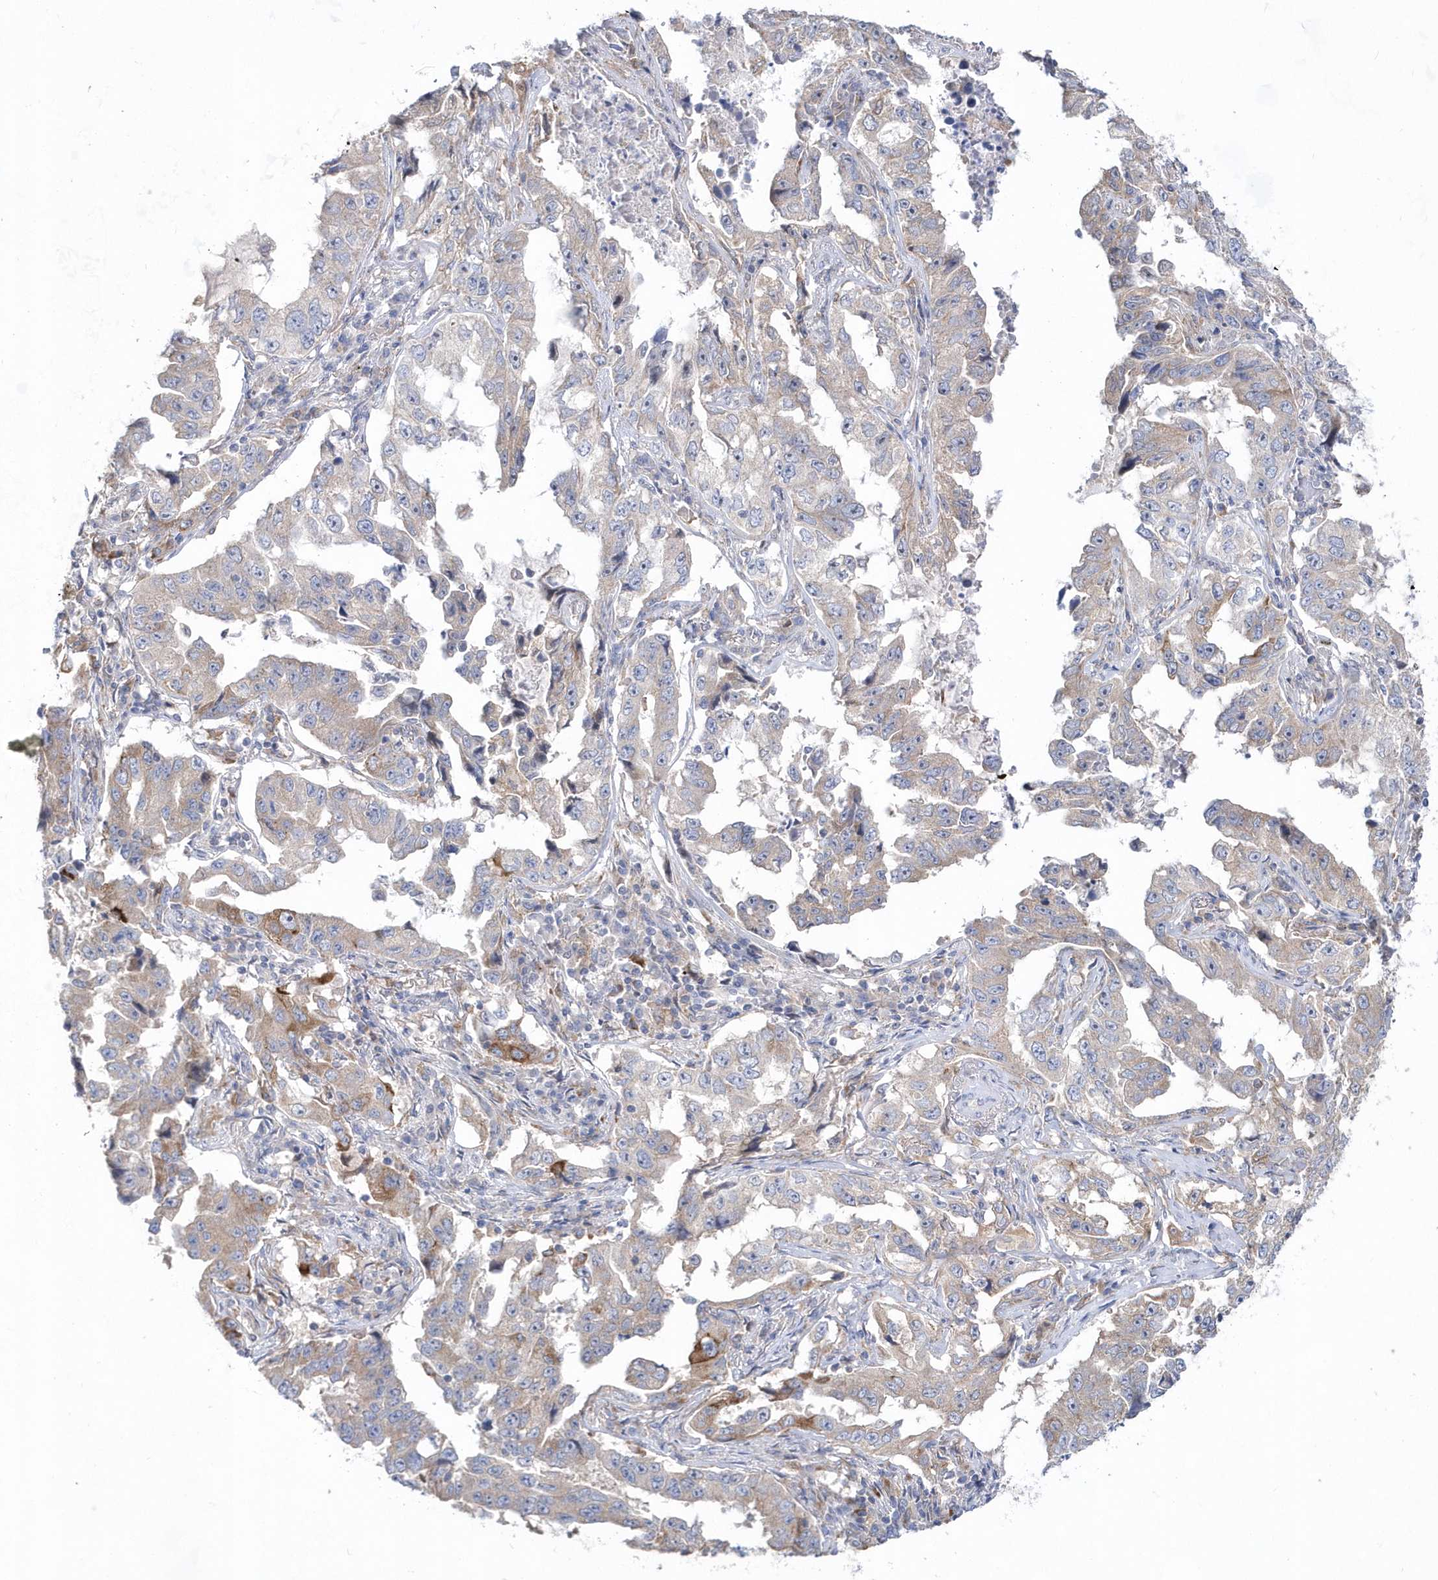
{"staining": {"intensity": "moderate", "quantity": "<25%", "location": "cytoplasmic/membranous"}, "tissue": "lung cancer", "cell_type": "Tumor cells", "image_type": "cancer", "snomed": [{"axis": "morphology", "description": "Adenocarcinoma, NOS"}, {"axis": "topography", "description": "Lung"}], "caption": "An IHC photomicrograph of tumor tissue is shown. Protein staining in brown labels moderate cytoplasmic/membranous positivity in lung cancer (adenocarcinoma) within tumor cells.", "gene": "BDH2", "patient": {"sex": "female", "age": 51}}